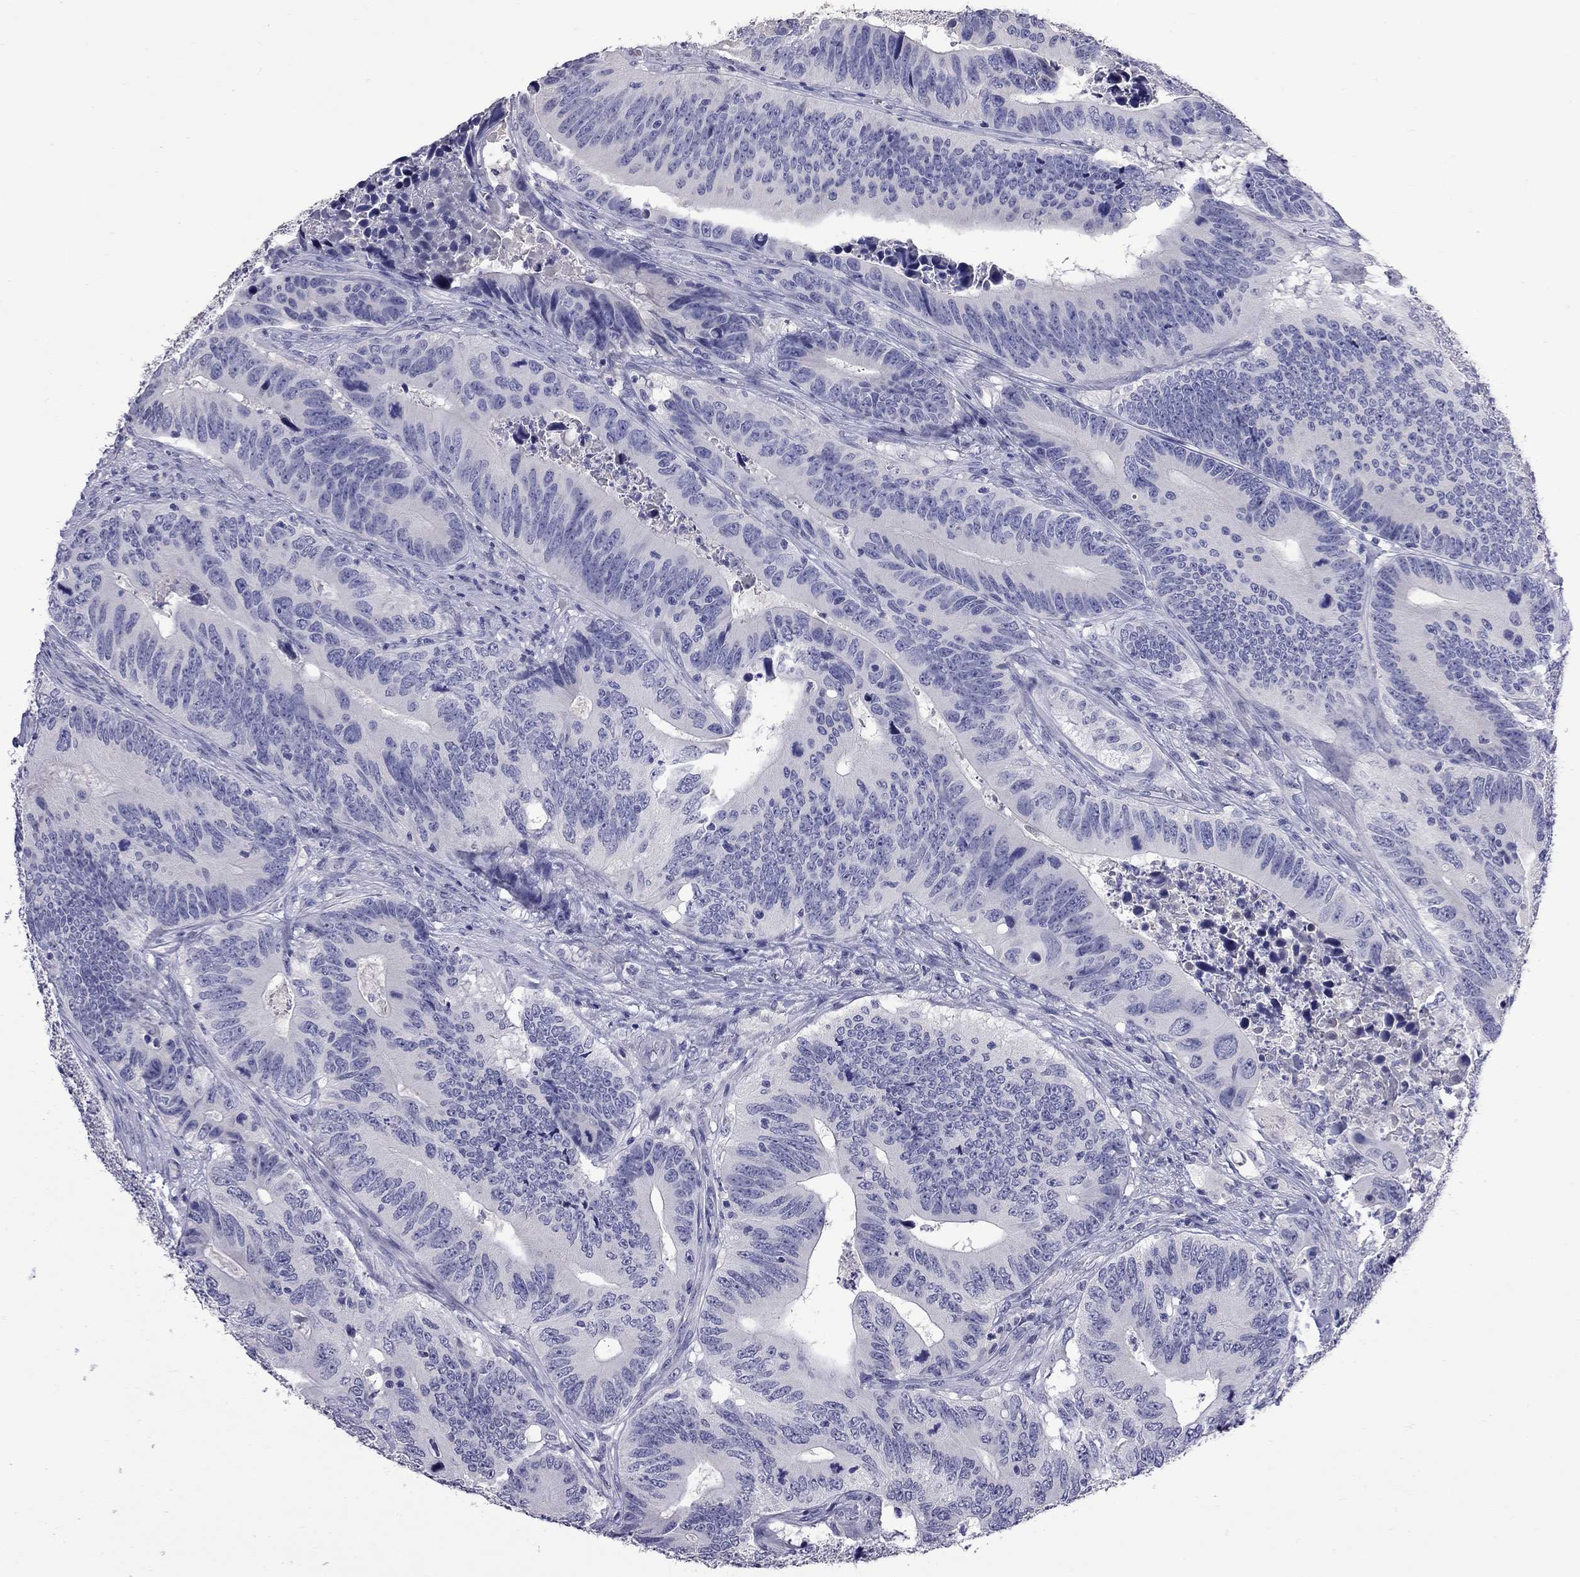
{"staining": {"intensity": "negative", "quantity": "none", "location": "none"}, "tissue": "colorectal cancer", "cell_type": "Tumor cells", "image_type": "cancer", "snomed": [{"axis": "morphology", "description": "Adenocarcinoma, NOS"}, {"axis": "topography", "description": "Colon"}], "caption": "IHC of human colorectal cancer reveals no positivity in tumor cells. (DAB (3,3'-diaminobenzidine) immunohistochemistry (IHC), high magnification).", "gene": "CFAP91", "patient": {"sex": "female", "age": 90}}